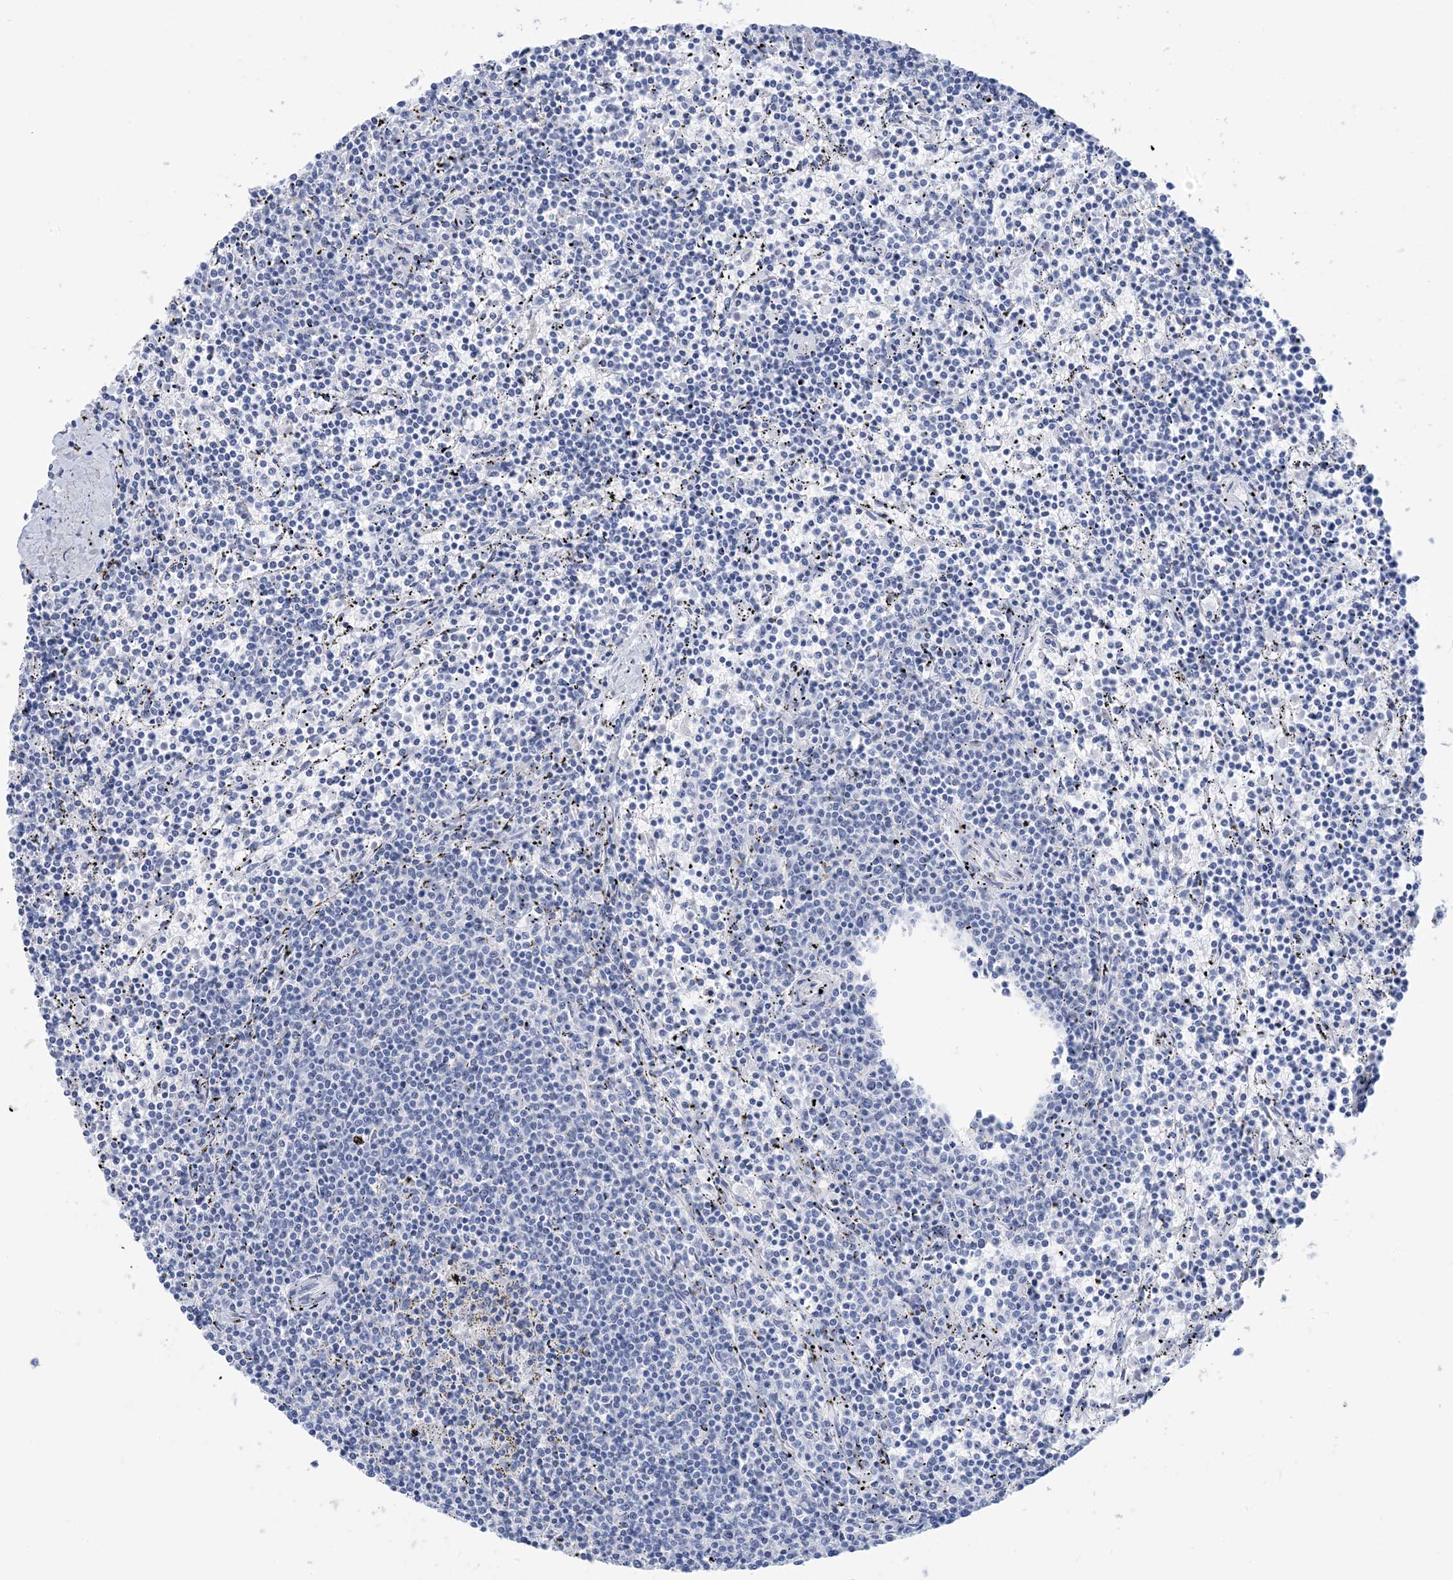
{"staining": {"intensity": "negative", "quantity": "none", "location": "none"}, "tissue": "lymphoma", "cell_type": "Tumor cells", "image_type": "cancer", "snomed": [{"axis": "morphology", "description": "Malignant lymphoma, non-Hodgkin's type, Low grade"}, {"axis": "topography", "description": "Spleen"}], "caption": "Lymphoma stained for a protein using IHC demonstrates no positivity tumor cells.", "gene": "SH3YL1", "patient": {"sex": "female", "age": 50}}